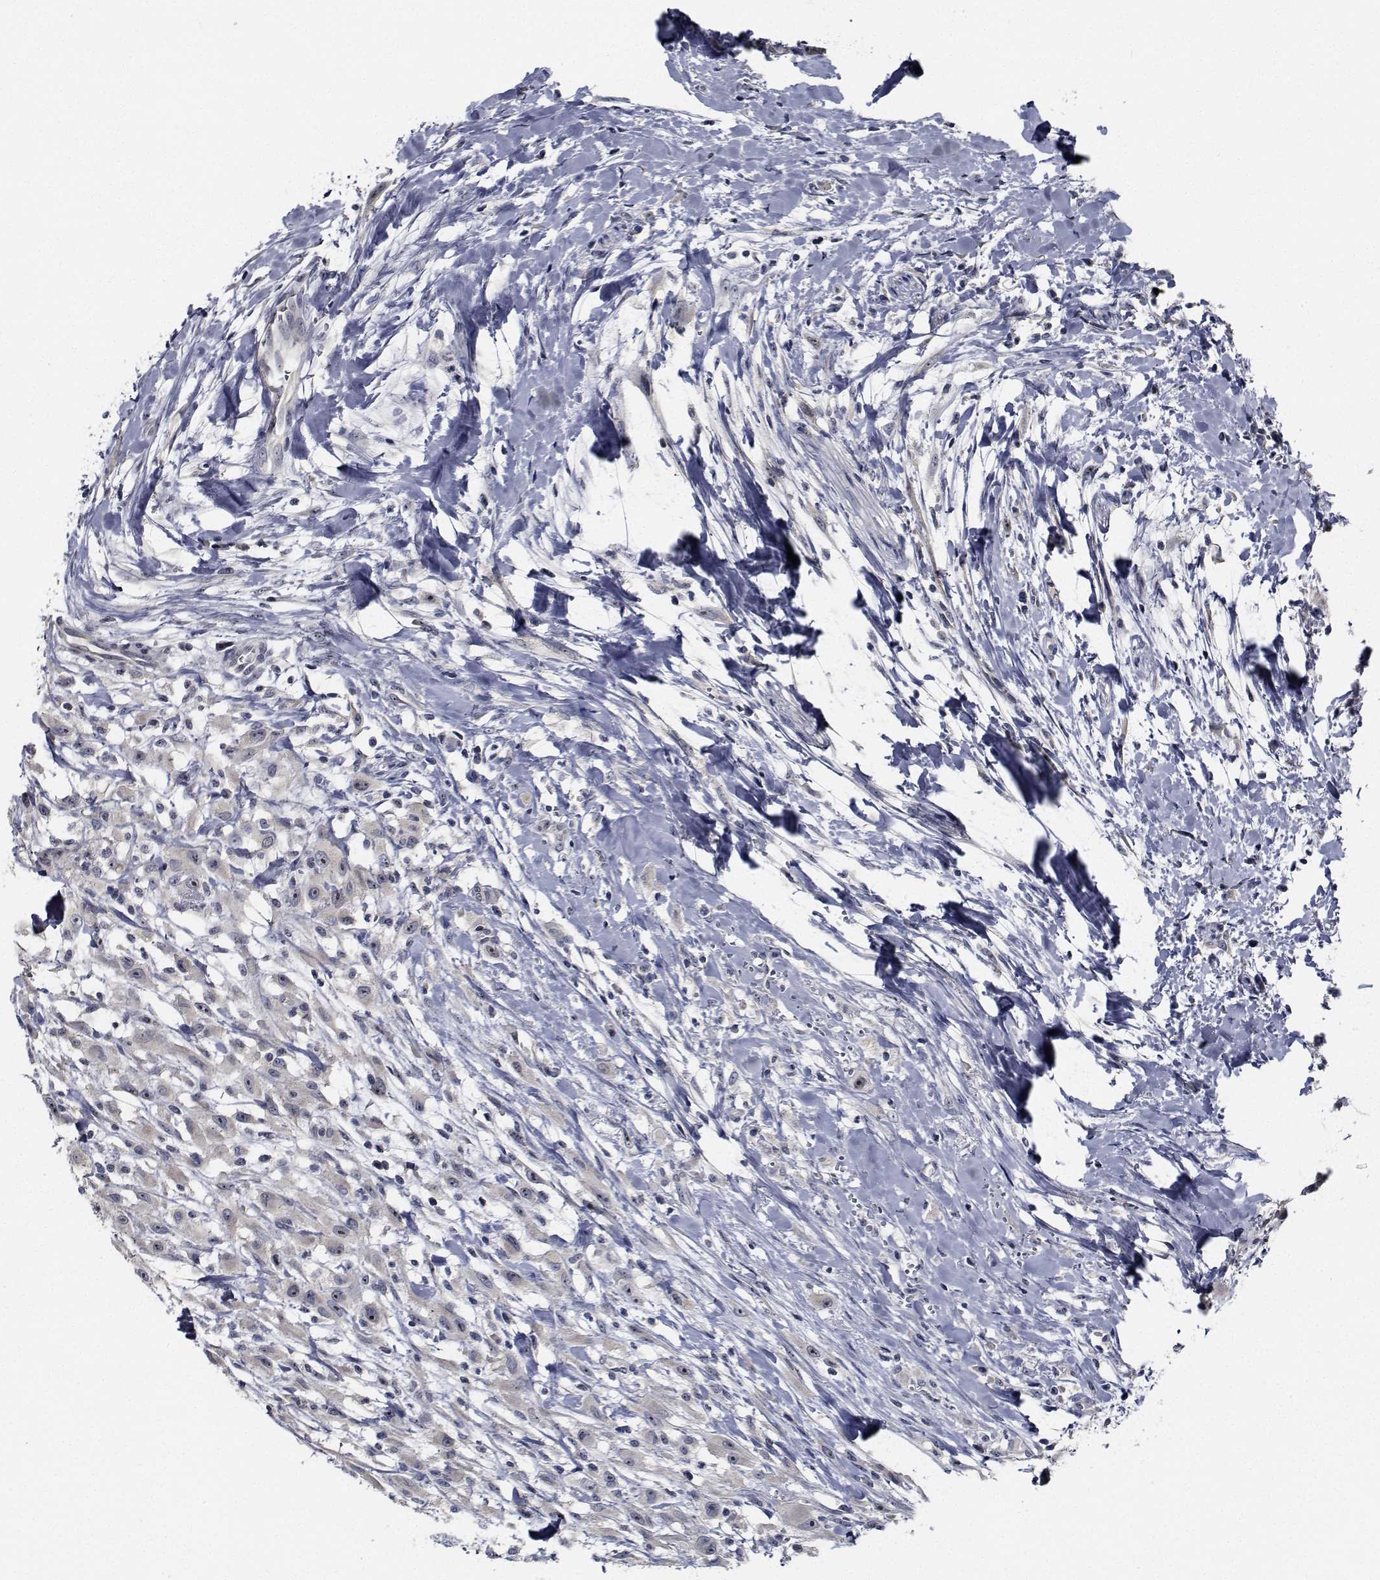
{"staining": {"intensity": "moderate", "quantity": "25%-75%", "location": "nuclear"}, "tissue": "head and neck cancer", "cell_type": "Tumor cells", "image_type": "cancer", "snomed": [{"axis": "morphology", "description": "Squamous cell carcinoma, NOS"}, {"axis": "morphology", "description": "Squamous cell carcinoma, metastatic, NOS"}, {"axis": "topography", "description": "Oral tissue"}, {"axis": "topography", "description": "Head-Neck"}], "caption": "This photomicrograph demonstrates immunohistochemistry staining of head and neck cancer (squamous cell carcinoma), with medium moderate nuclear expression in approximately 25%-75% of tumor cells.", "gene": "NVL", "patient": {"sex": "female", "age": 85}}